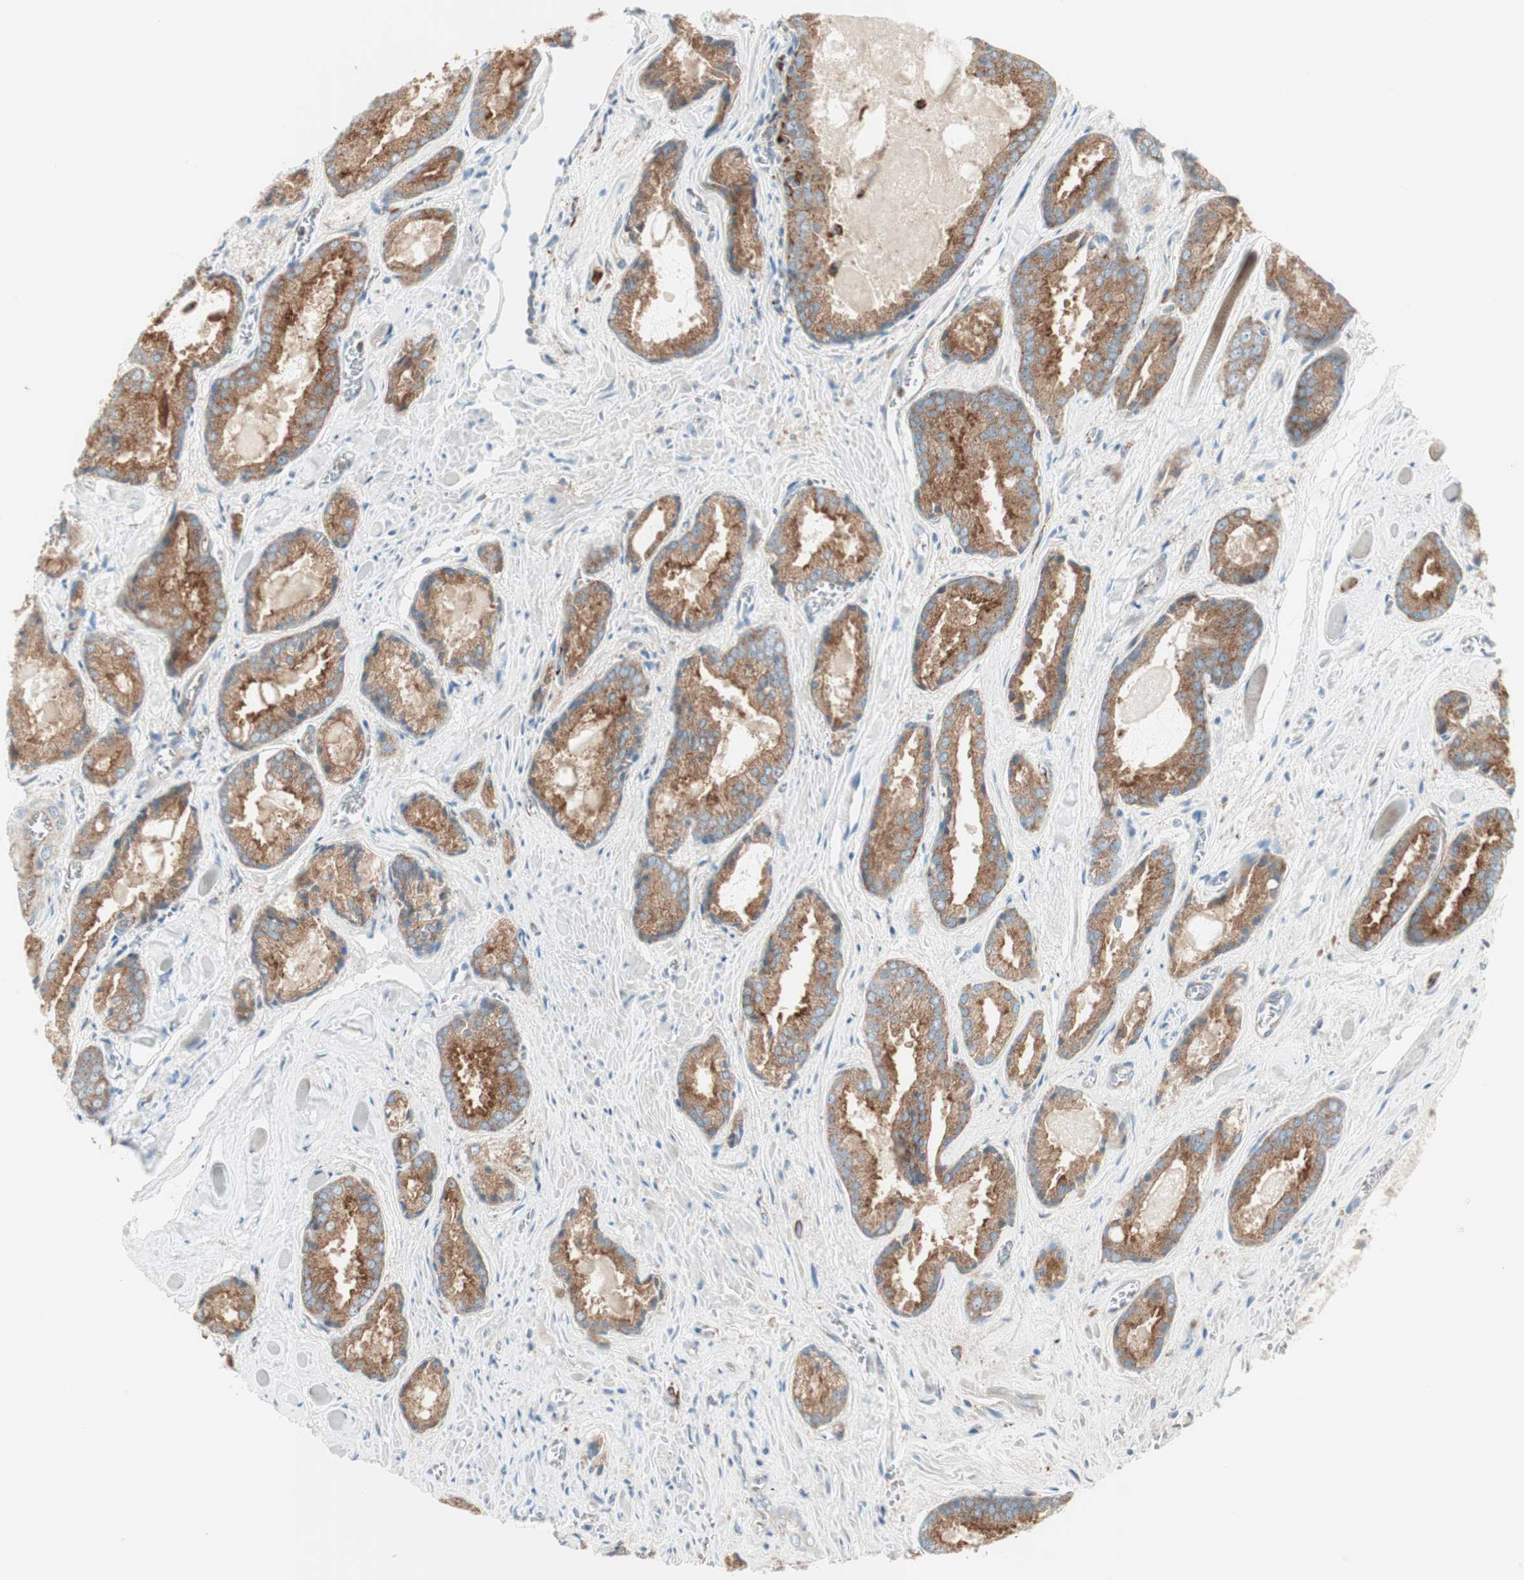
{"staining": {"intensity": "moderate", "quantity": ">75%", "location": "cytoplasmic/membranous"}, "tissue": "prostate cancer", "cell_type": "Tumor cells", "image_type": "cancer", "snomed": [{"axis": "morphology", "description": "Adenocarcinoma, Low grade"}, {"axis": "topography", "description": "Prostate"}], "caption": "Prostate adenocarcinoma (low-grade) stained for a protein (brown) shows moderate cytoplasmic/membranous positive positivity in approximately >75% of tumor cells.", "gene": "ATP6V1G1", "patient": {"sex": "male", "age": 64}}